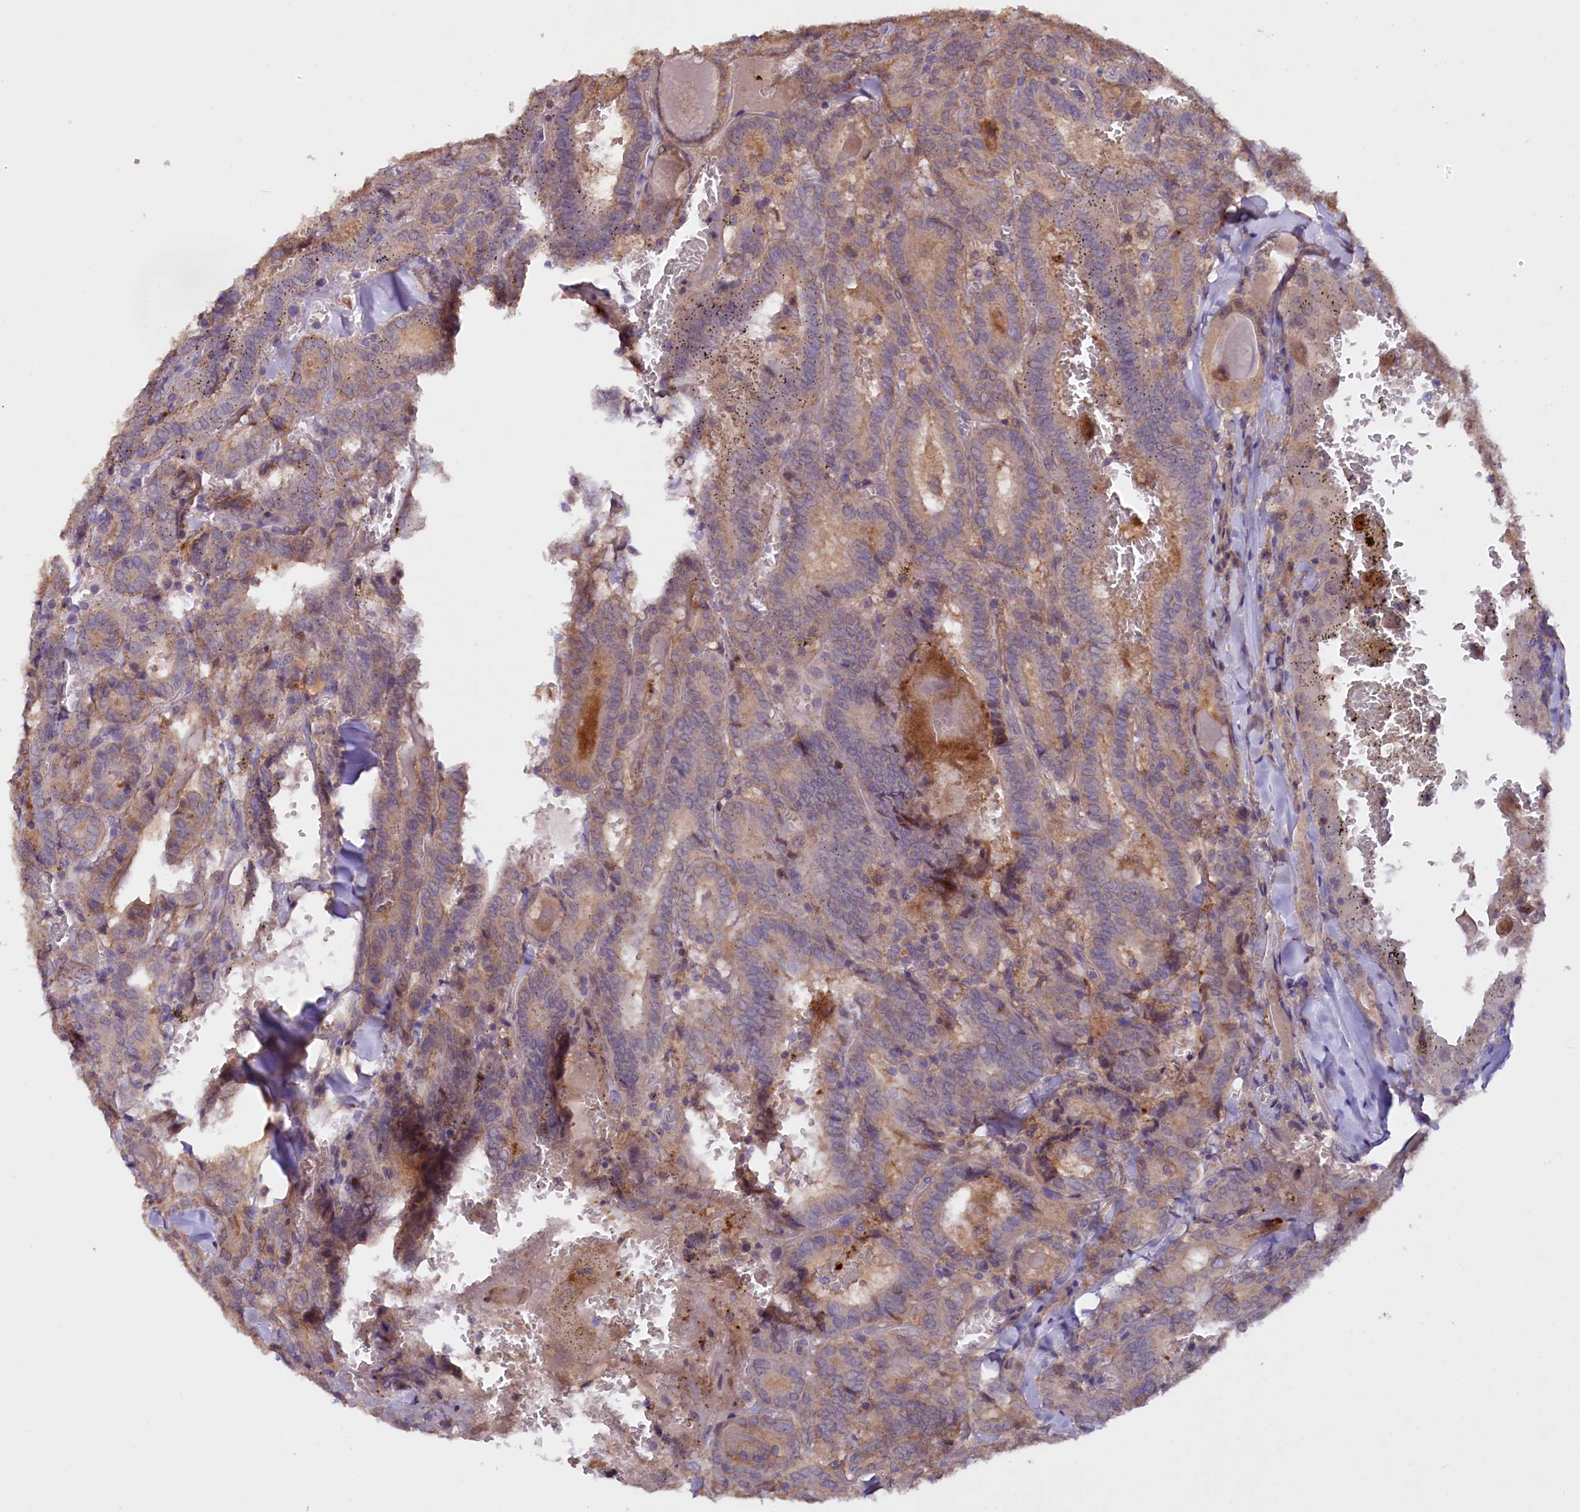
{"staining": {"intensity": "weak", "quantity": "25%-75%", "location": "cytoplasmic/membranous"}, "tissue": "thyroid cancer", "cell_type": "Tumor cells", "image_type": "cancer", "snomed": [{"axis": "morphology", "description": "Papillary adenocarcinoma, NOS"}, {"axis": "topography", "description": "Thyroid gland"}], "caption": "Thyroid cancer stained with a brown dye exhibits weak cytoplasmic/membranous positive positivity in about 25%-75% of tumor cells.", "gene": "ETFBKMT", "patient": {"sex": "female", "age": 72}}